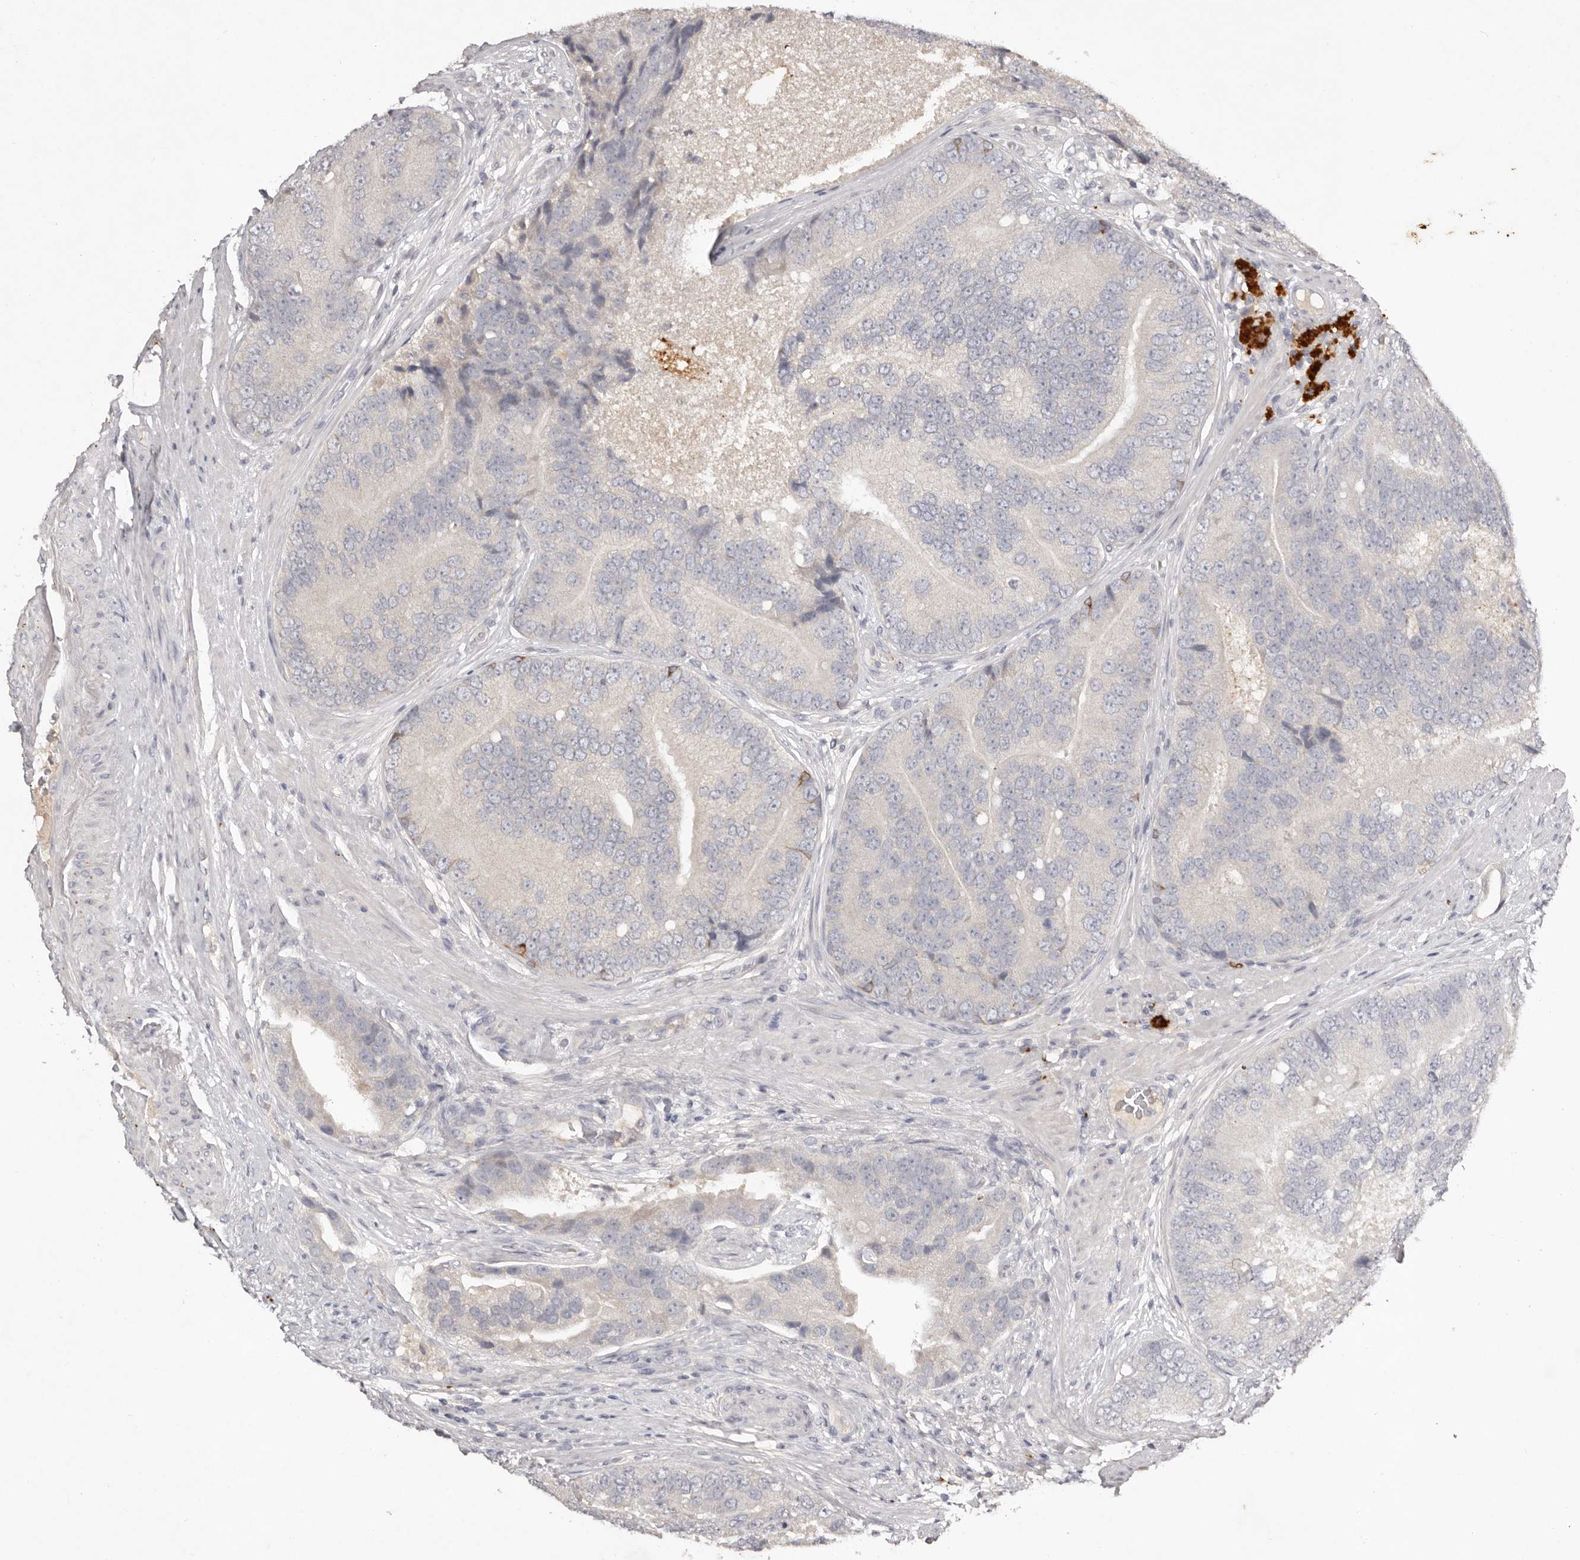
{"staining": {"intensity": "negative", "quantity": "none", "location": "none"}, "tissue": "prostate cancer", "cell_type": "Tumor cells", "image_type": "cancer", "snomed": [{"axis": "morphology", "description": "Adenocarcinoma, High grade"}, {"axis": "topography", "description": "Prostate"}], "caption": "The micrograph reveals no significant positivity in tumor cells of high-grade adenocarcinoma (prostate).", "gene": "SCUBE2", "patient": {"sex": "male", "age": 70}}